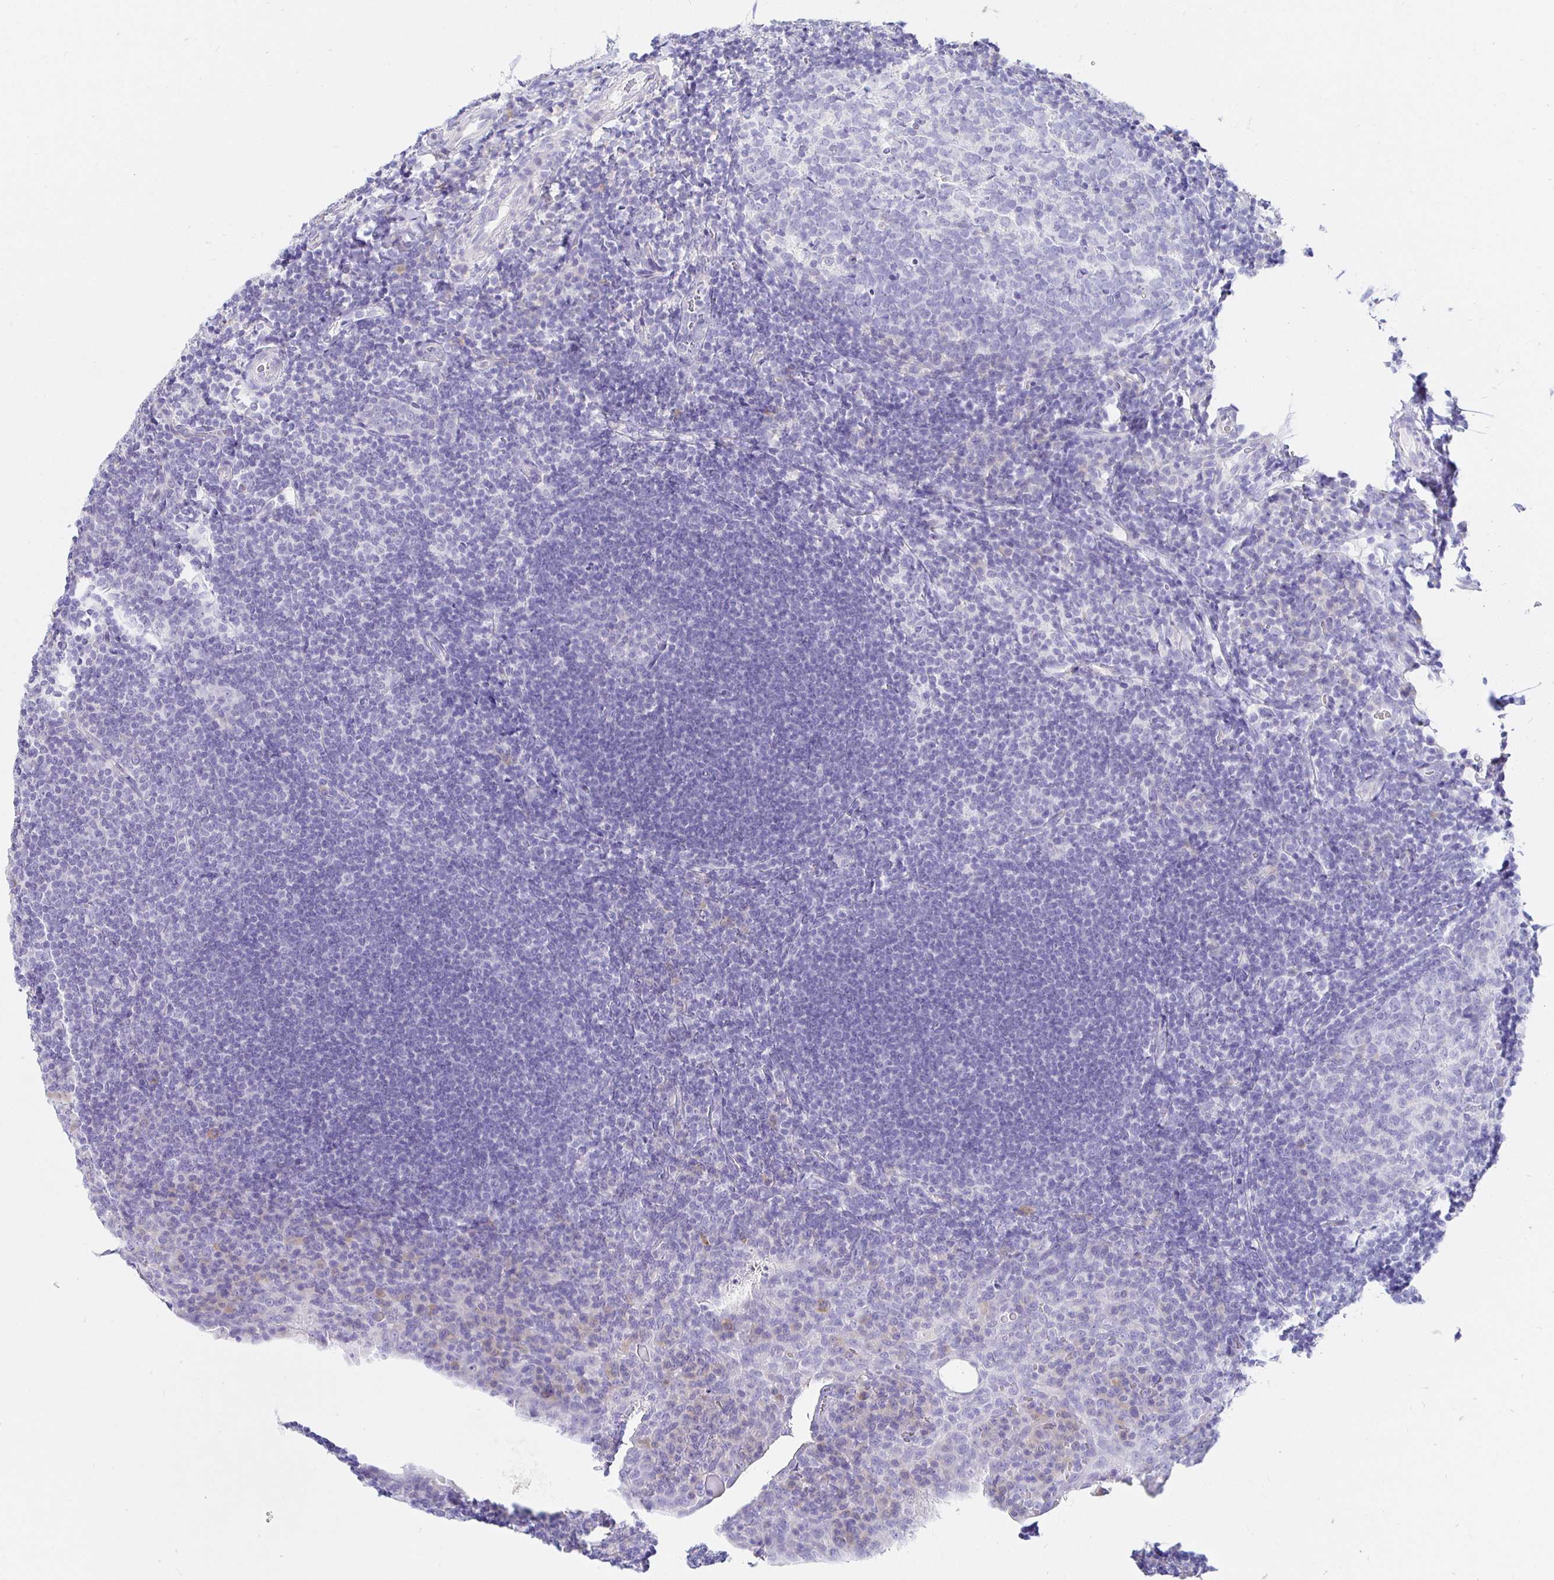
{"staining": {"intensity": "negative", "quantity": "none", "location": "none"}, "tissue": "tonsil", "cell_type": "Germinal center cells", "image_type": "normal", "snomed": [{"axis": "morphology", "description": "Normal tissue, NOS"}, {"axis": "topography", "description": "Tonsil"}], "caption": "Photomicrograph shows no protein positivity in germinal center cells of benign tonsil. (Stains: DAB immunohistochemistry (IHC) with hematoxylin counter stain, Microscopy: brightfield microscopy at high magnification).", "gene": "UMOD", "patient": {"sex": "male", "age": 17}}